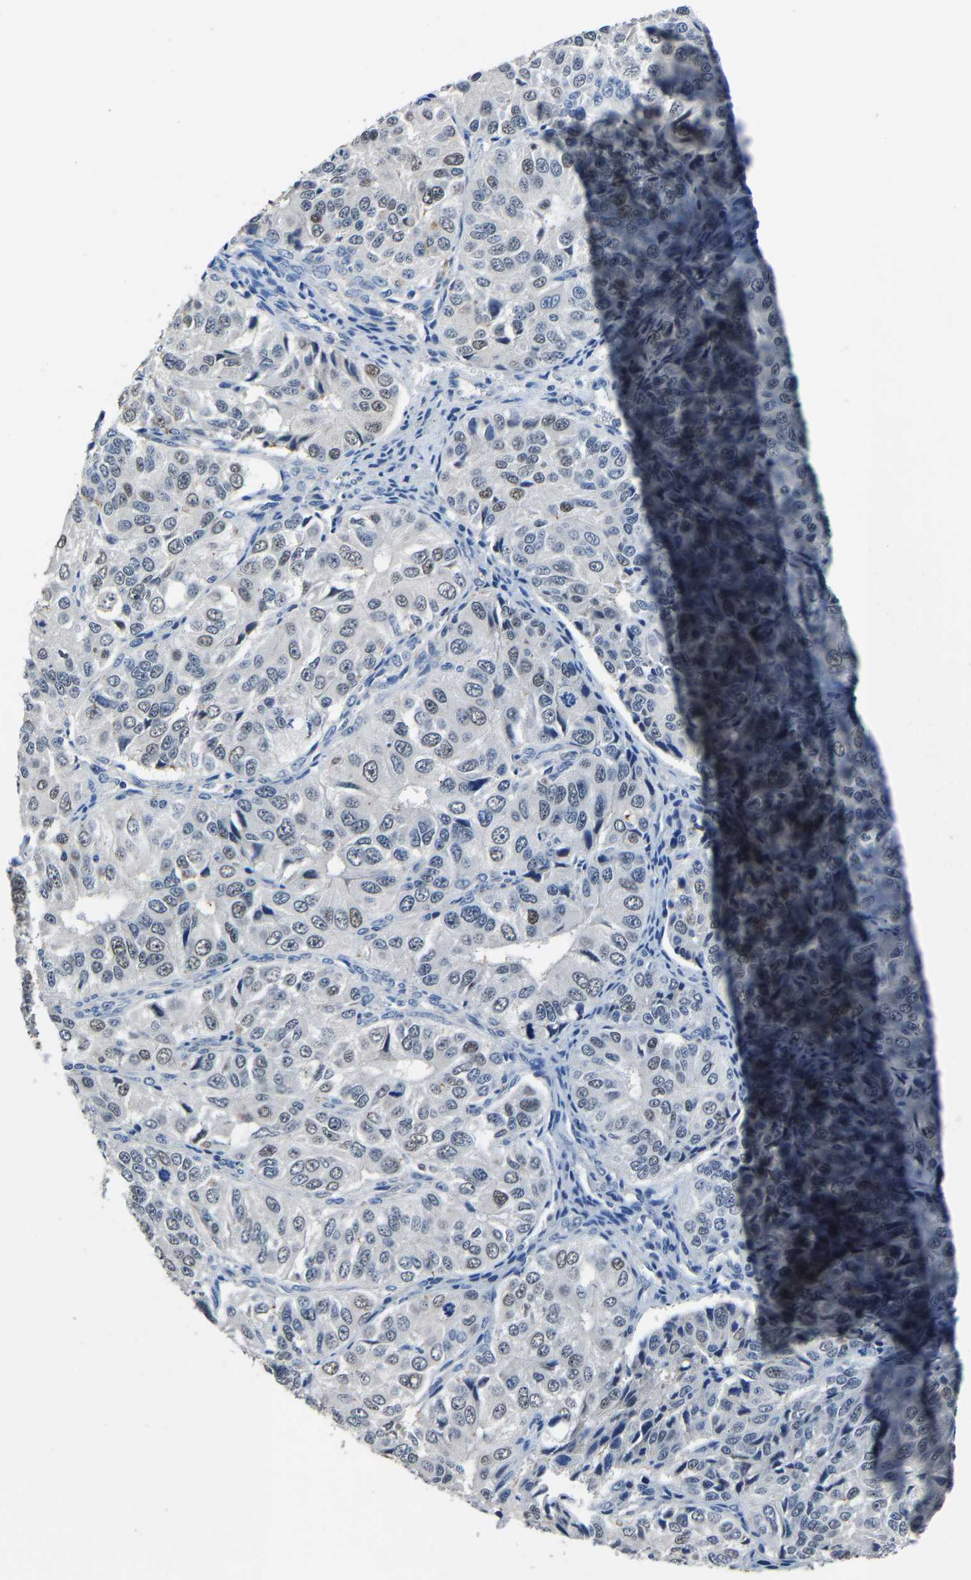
{"staining": {"intensity": "weak", "quantity": "<25%", "location": "nuclear"}, "tissue": "ovarian cancer", "cell_type": "Tumor cells", "image_type": "cancer", "snomed": [{"axis": "morphology", "description": "Carcinoma, endometroid"}, {"axis": "topography", "description": "Ovary"}], "caption": "The IHC photomicrograph has no significant expression in tumor cells of ovarian endometroid carcinoma tissue. (DAB immunohistochemistry (IHC), high magnification).", "gene": "STRBP", "patient": {"sex": "female", "age": 51}}